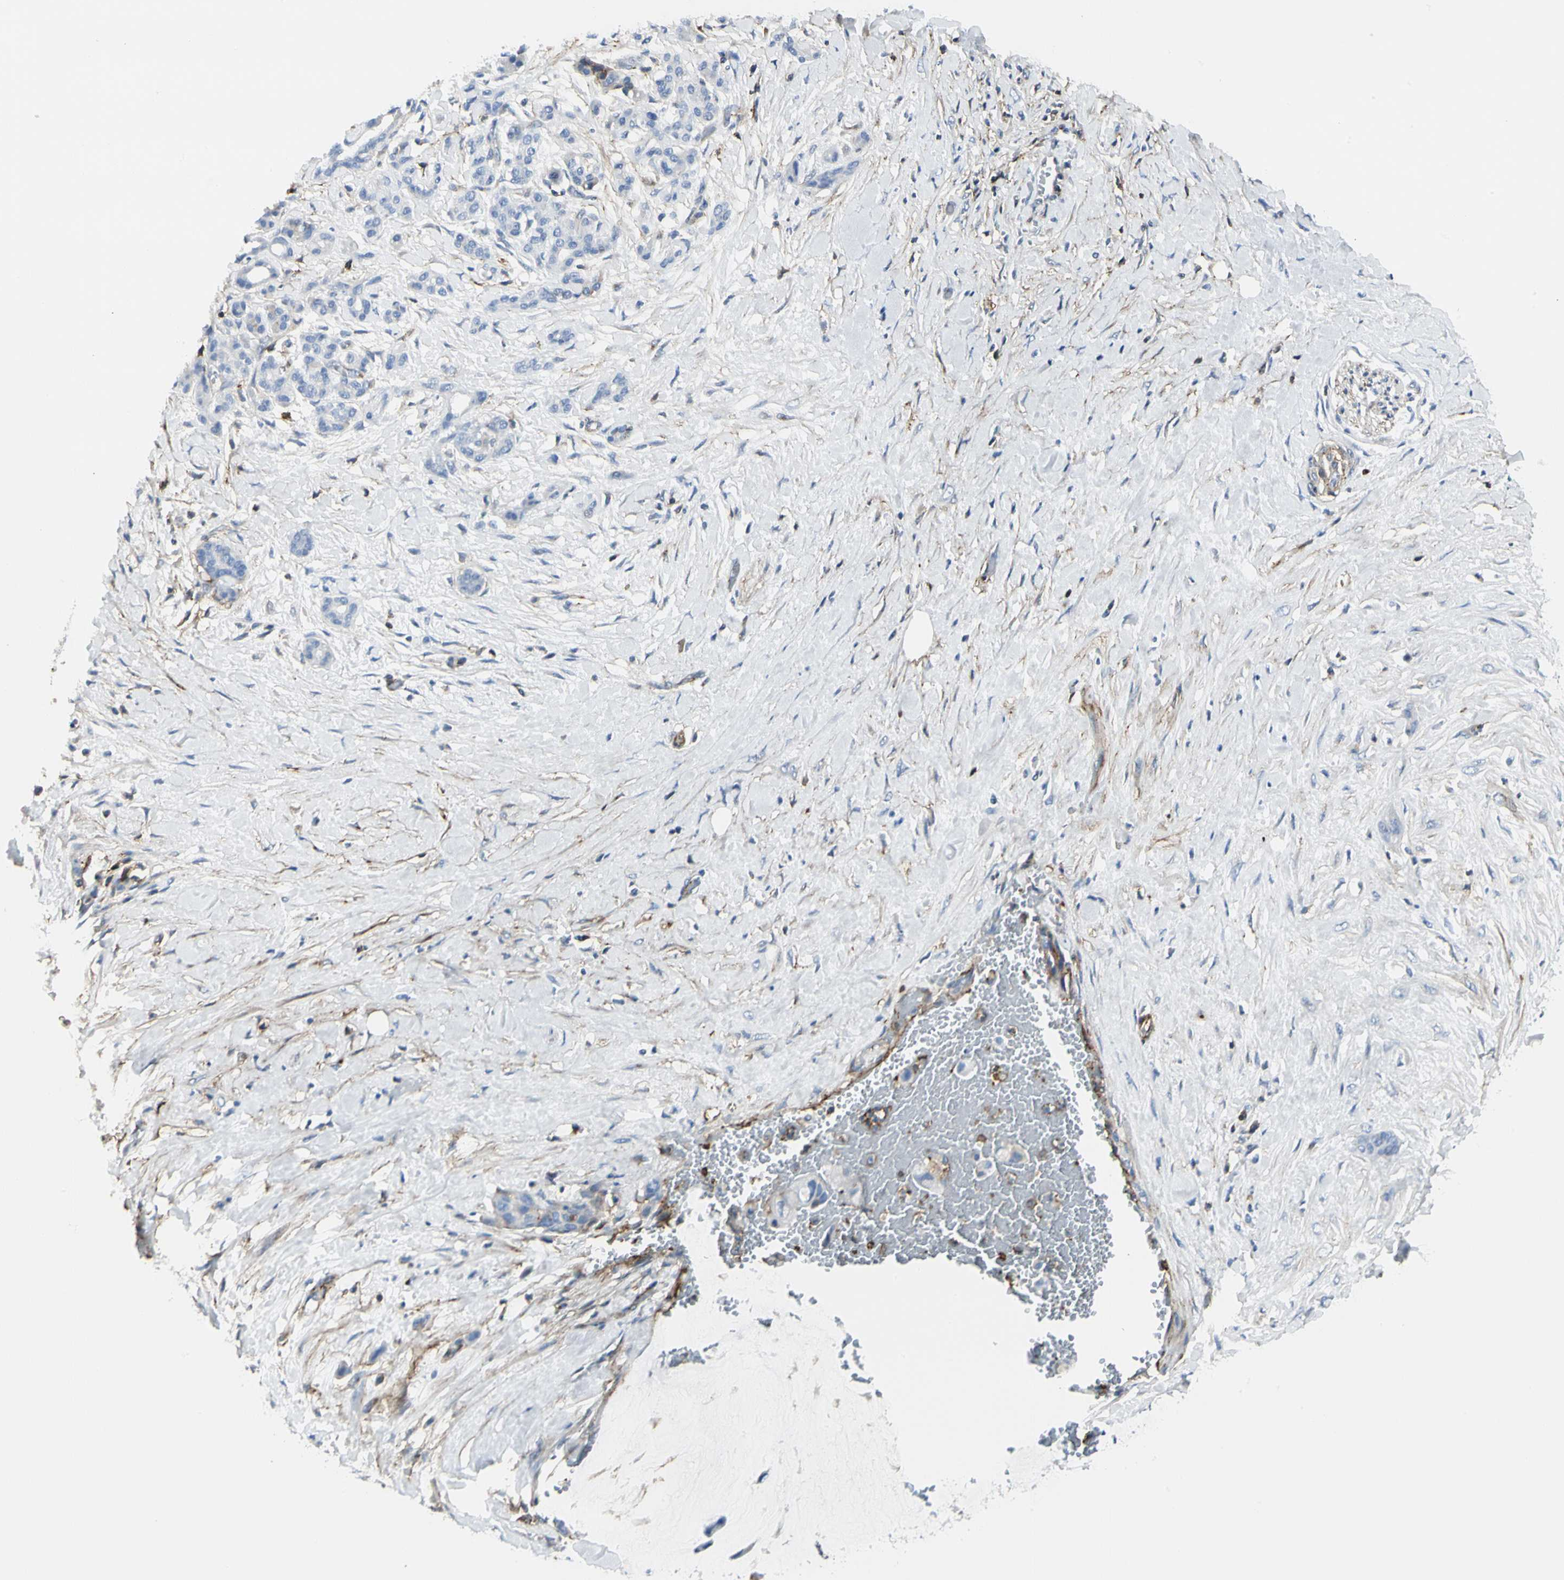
{"staining": {"intensity": "negative", "quantity": "none", "location": "none"}, "tissue": "pancreatic cancer", "cell_type": "Tumor cells", "image_type": "cancer", "snomed": [{"axis": "morphology", "description": "Adenocarcinoma, NOS"}, {"axis": "topography", "description": "Pancreas"}], "caption": "High magnification brightfield microscopy of pancreatic adenocarcinoma stained with DAB (brown) and counterstained with hematoxylin (blue): tumor cells show no significant expression. (DAB (3,3'-diaminobenzidine) immunohistochemistry (IHC), high magnification).", "gene": "CLEC2B", "patient": {"sex": "male", "age": 41}}